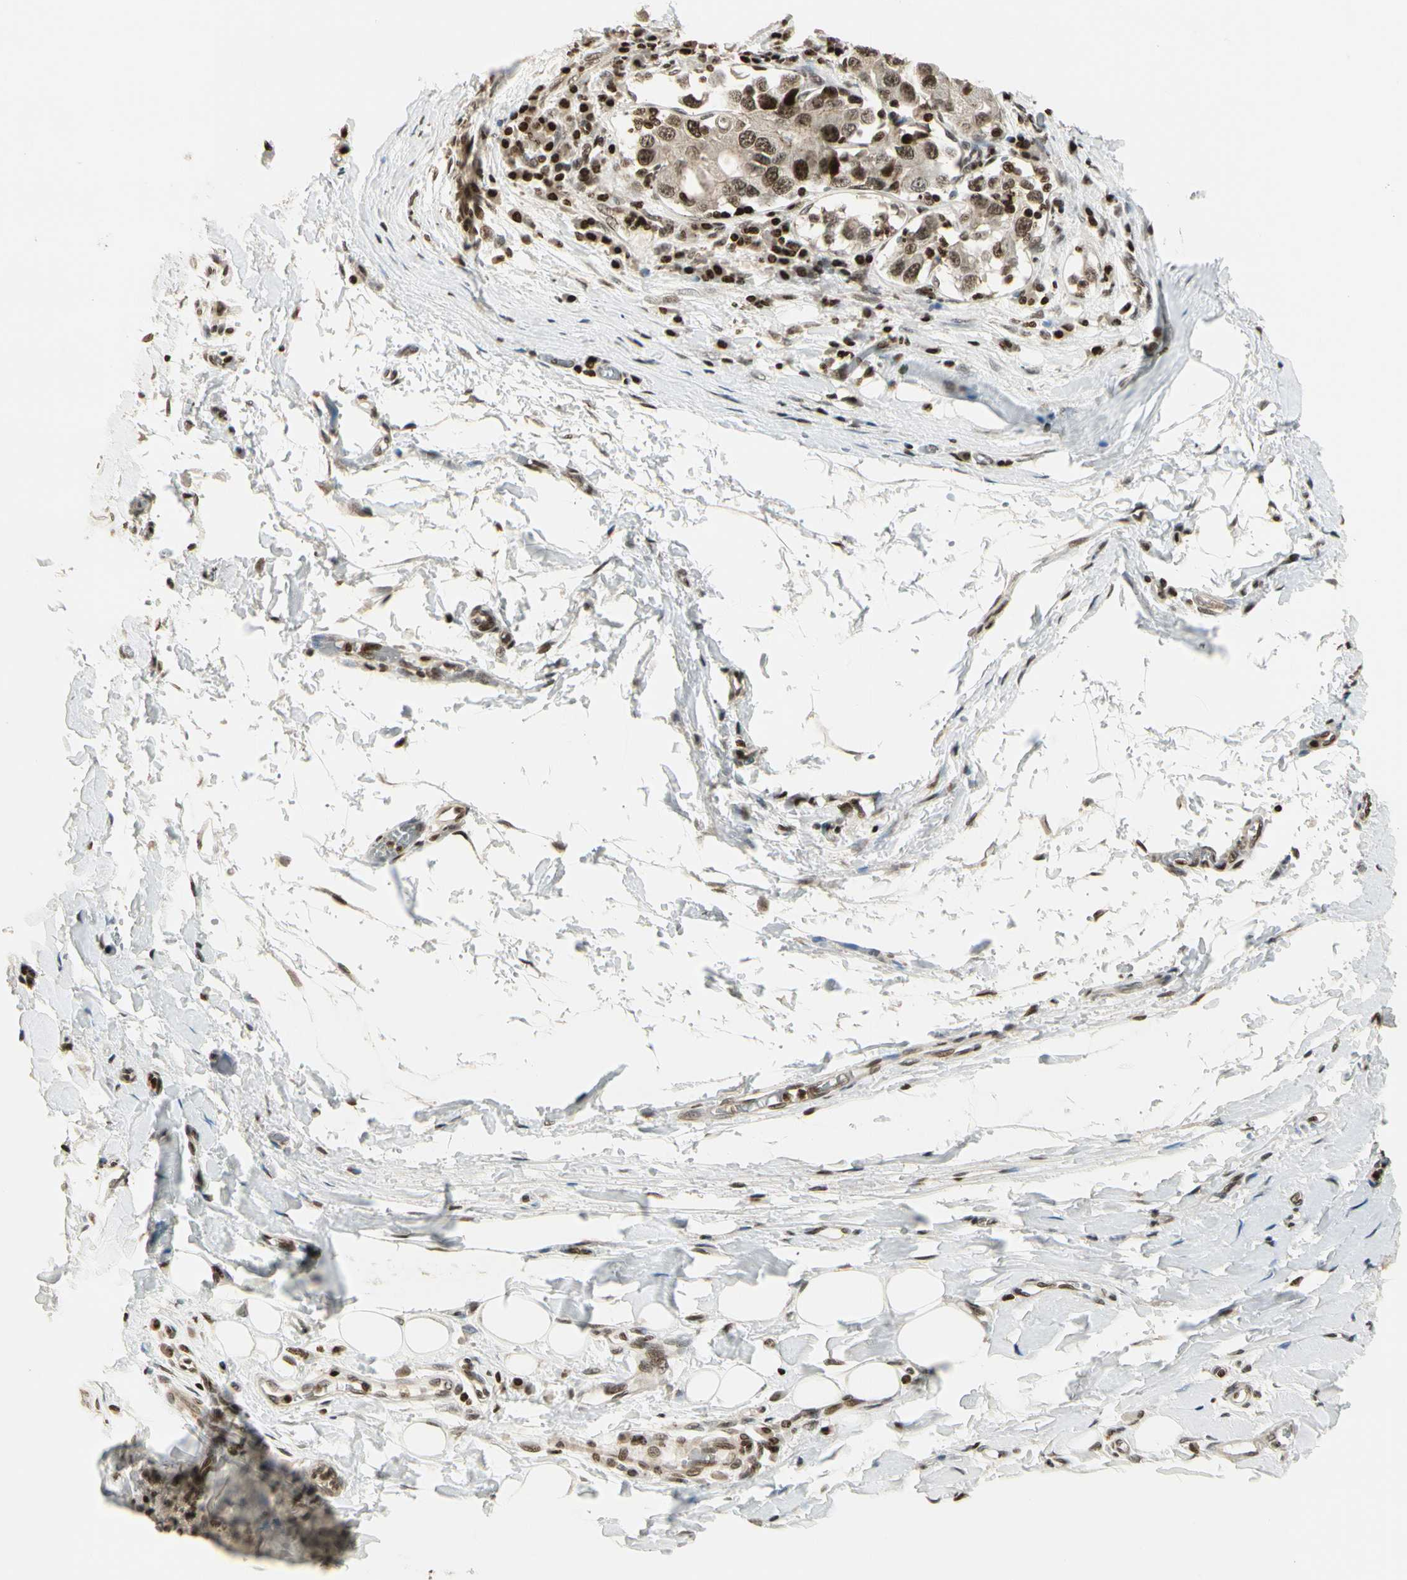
{"staining": {"intensity": "strong", "quantity": ">75%", "location": "nuclear"}, "tissue": "adipose tissue", "cell_type": "Adipocytes", "image_type": "normal", "snomed": [{"axis": "morphology", "description": "Normal tissue, NOS"}, {"axis": "morphology", "description": "Adenocarcinoma, NOS"}, {"axis": "topography", "description": "Esophagus"}], "caption": "Protein analysis of normal adipose tissue demonstrates strong nuclear positivity in about >75% of adipocytes.", "gene": "TSHZ3", "patient": {"sex": "male", "age": 62}}